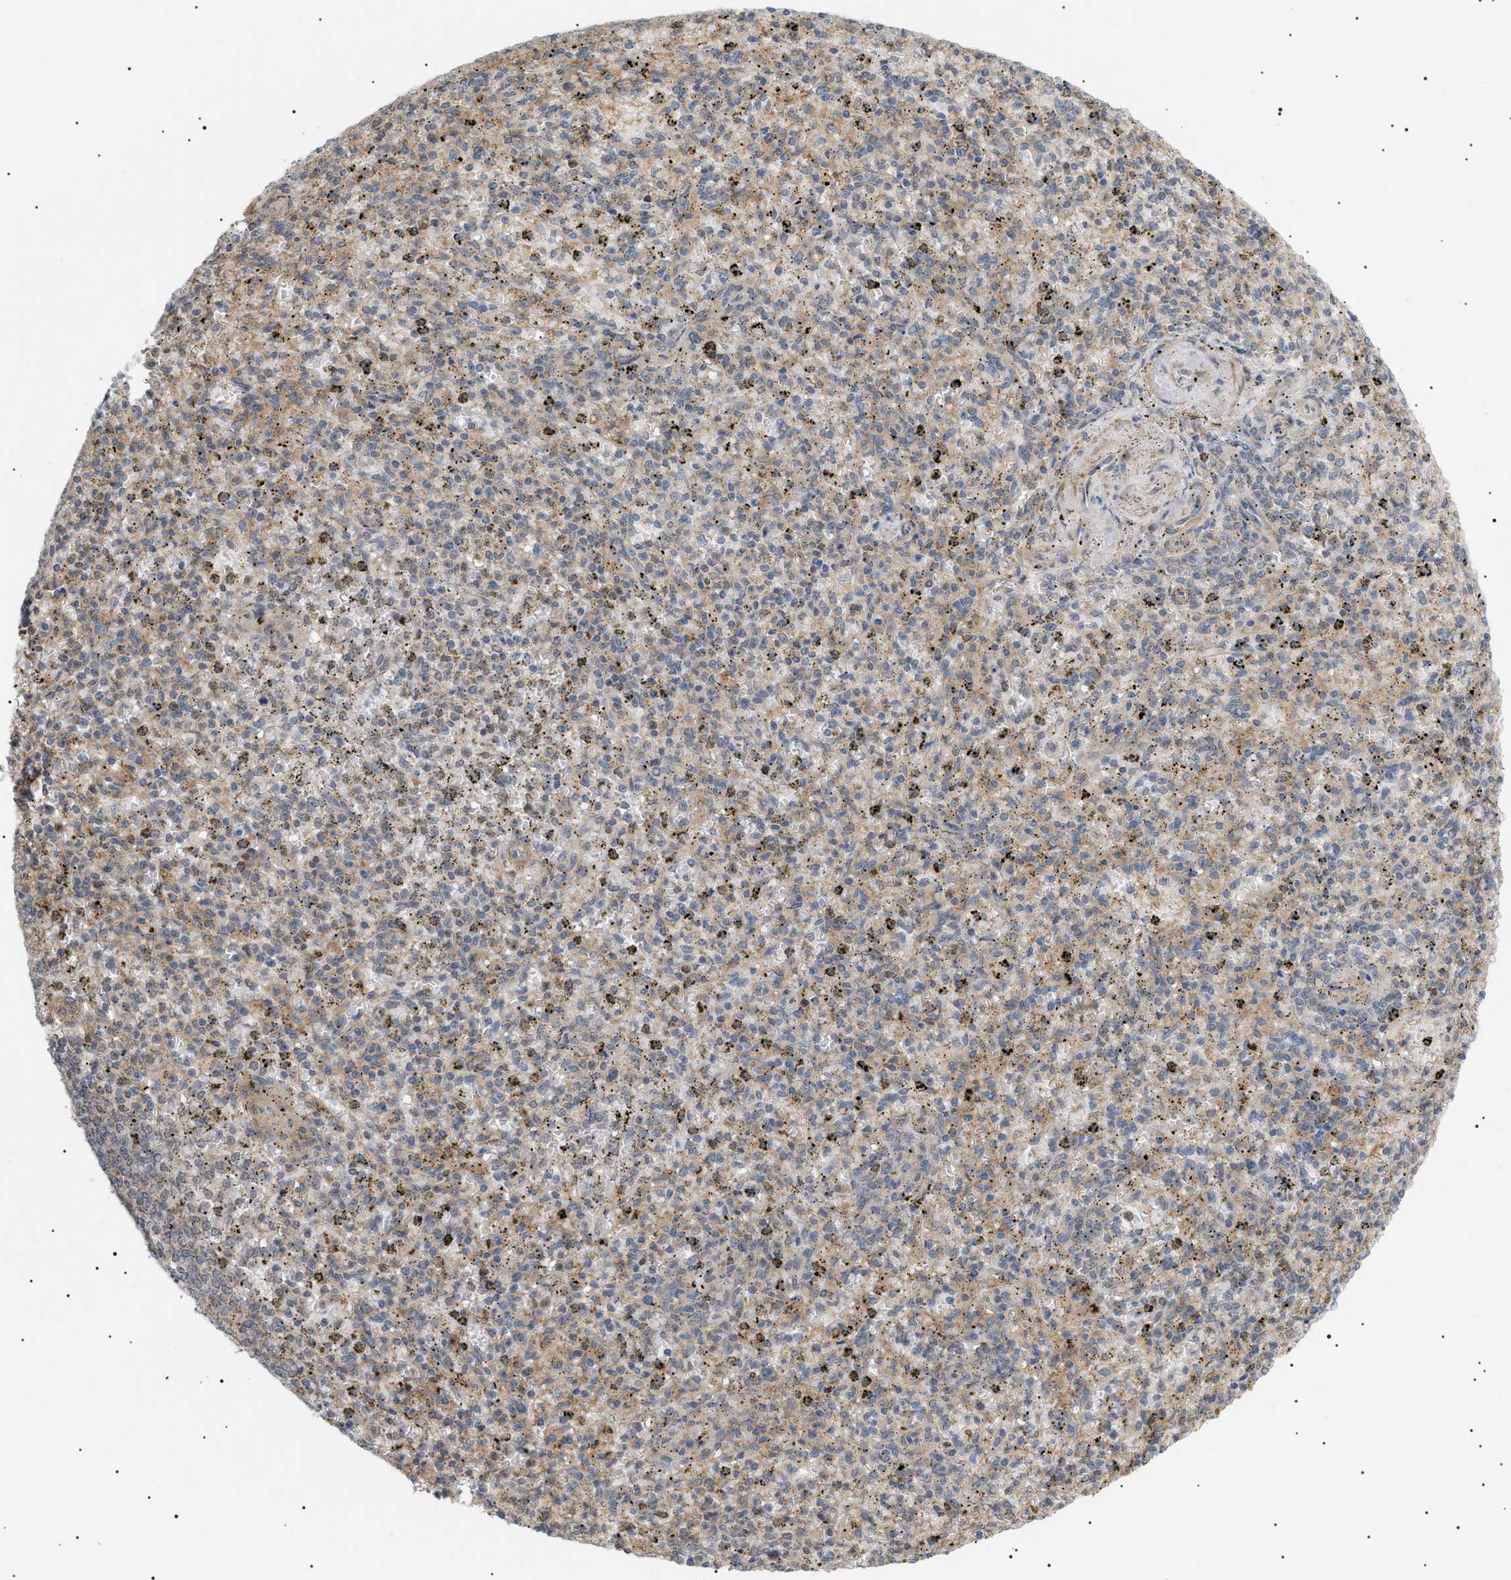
{"staining": {"intensity": "weak", "quantity": "25%-75%", "location": "cytoplasmic/membranous"}, "tissue": "spleen", "cell_type": "Cells in red pulp", "image_type": "normal", "snomed": [{"axis": "morphology", "description": "Normal tissue, NOS"}, {"axis": "topography", "description": "Spleen"}], "caption": "Brown immunohistochemical staining in unremarkable human spleen shows weak cytoplasmic/membranous positivity in approximately 25%-75% of cells in red pulp.", "gene": "IRS2", "patient": {"sex": "male", "age": 72}}